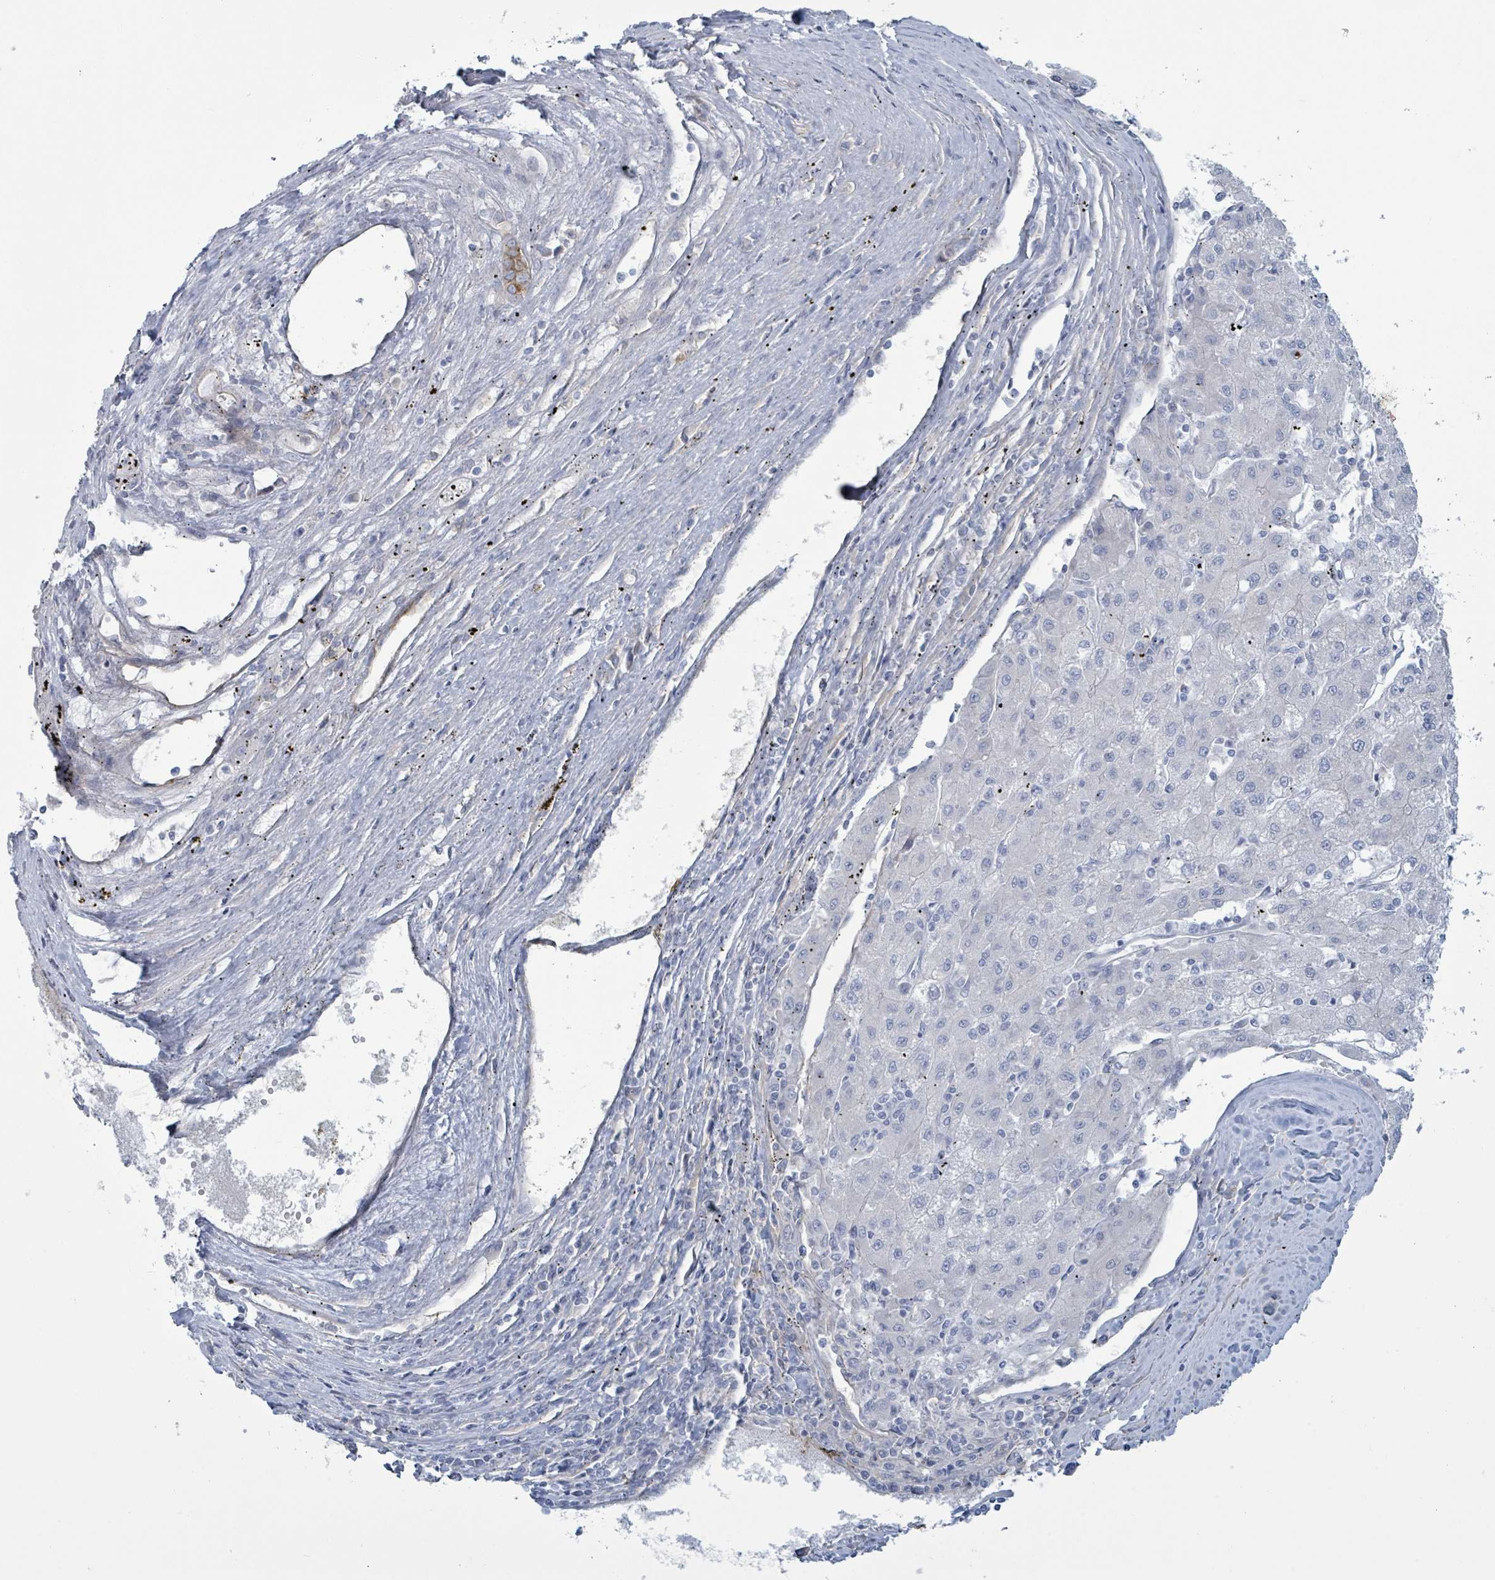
{"staining": {"intensity": "negative", "quantity": "none", "location": "none"}, "tissue": "liver cancer", "cell_type": "Tumor cells", "image_type": "cancer", "snomed": [{"axis": "morphology", "description": "Carcinoma, Hepatocellular, NOS"}, {"axis": "topography", "description": "Liver"}], "caption": "This is an IHC photomicrograph of liver cancer. There is no expression in tumor cells.", "gene": "COL13A1", "patient": {"sex": "male", "age": 72}}